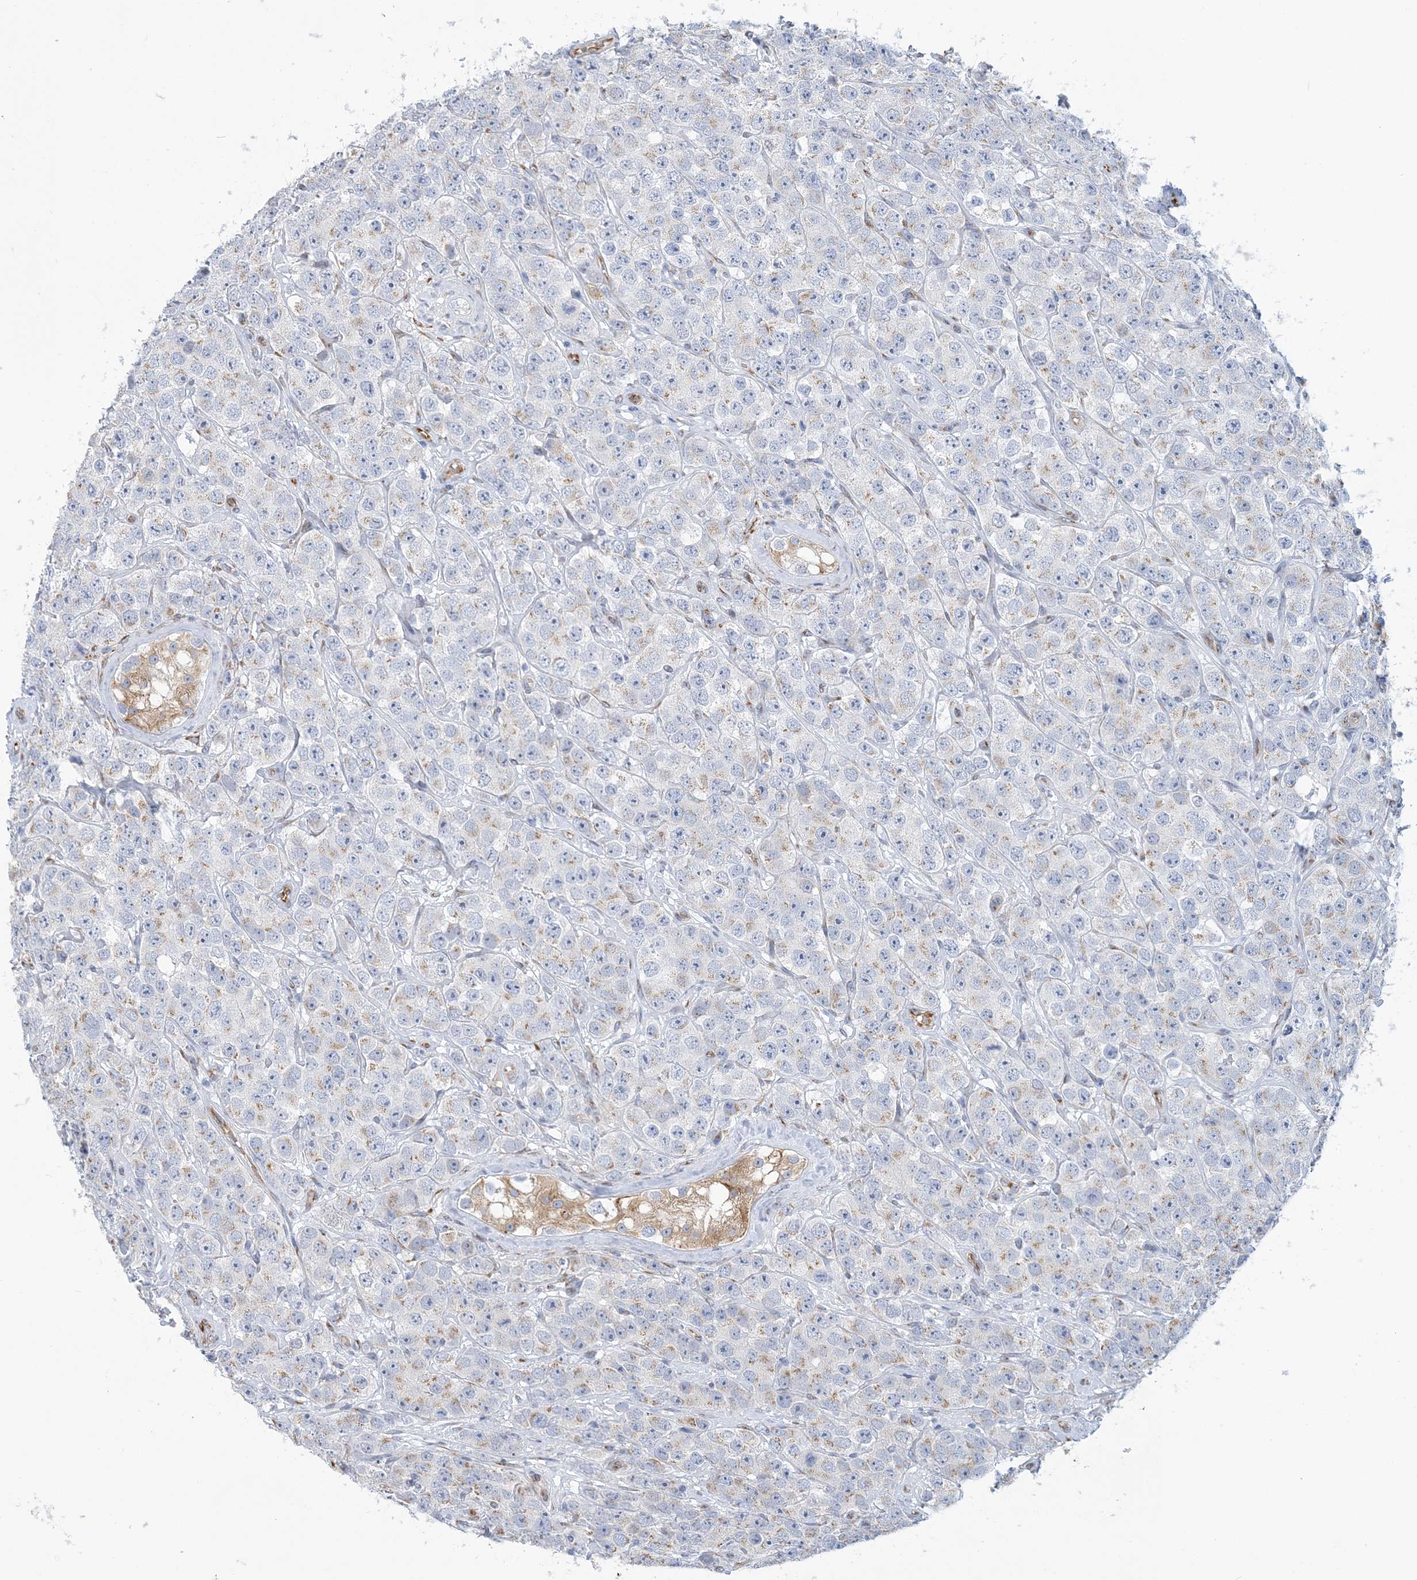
{"staining": {"intensity": "weak", "quantity": "<25%", "location": "cytoplasmic/membranous"}, "tissue": "testis cancer", "cell_type": "Tumor cells", "image_type": "cancer", "snomed": [{"axis": "morphology", "description": "Seminoma, NOS"}, {"axis": "topography", "description": "Testis"}], "caption": "IHC of human testis cancer (seminoma) exhibits no staining in tumor cells. Brightfield microscopy of immunohistochemistry stained with DAB (3,3'-diaminobenzidine) (brown) and hematoxylin (blue), captured at high magnification.", "gene": "PLEKHG4B", "patient": {"sex": "male", "age": 28}}